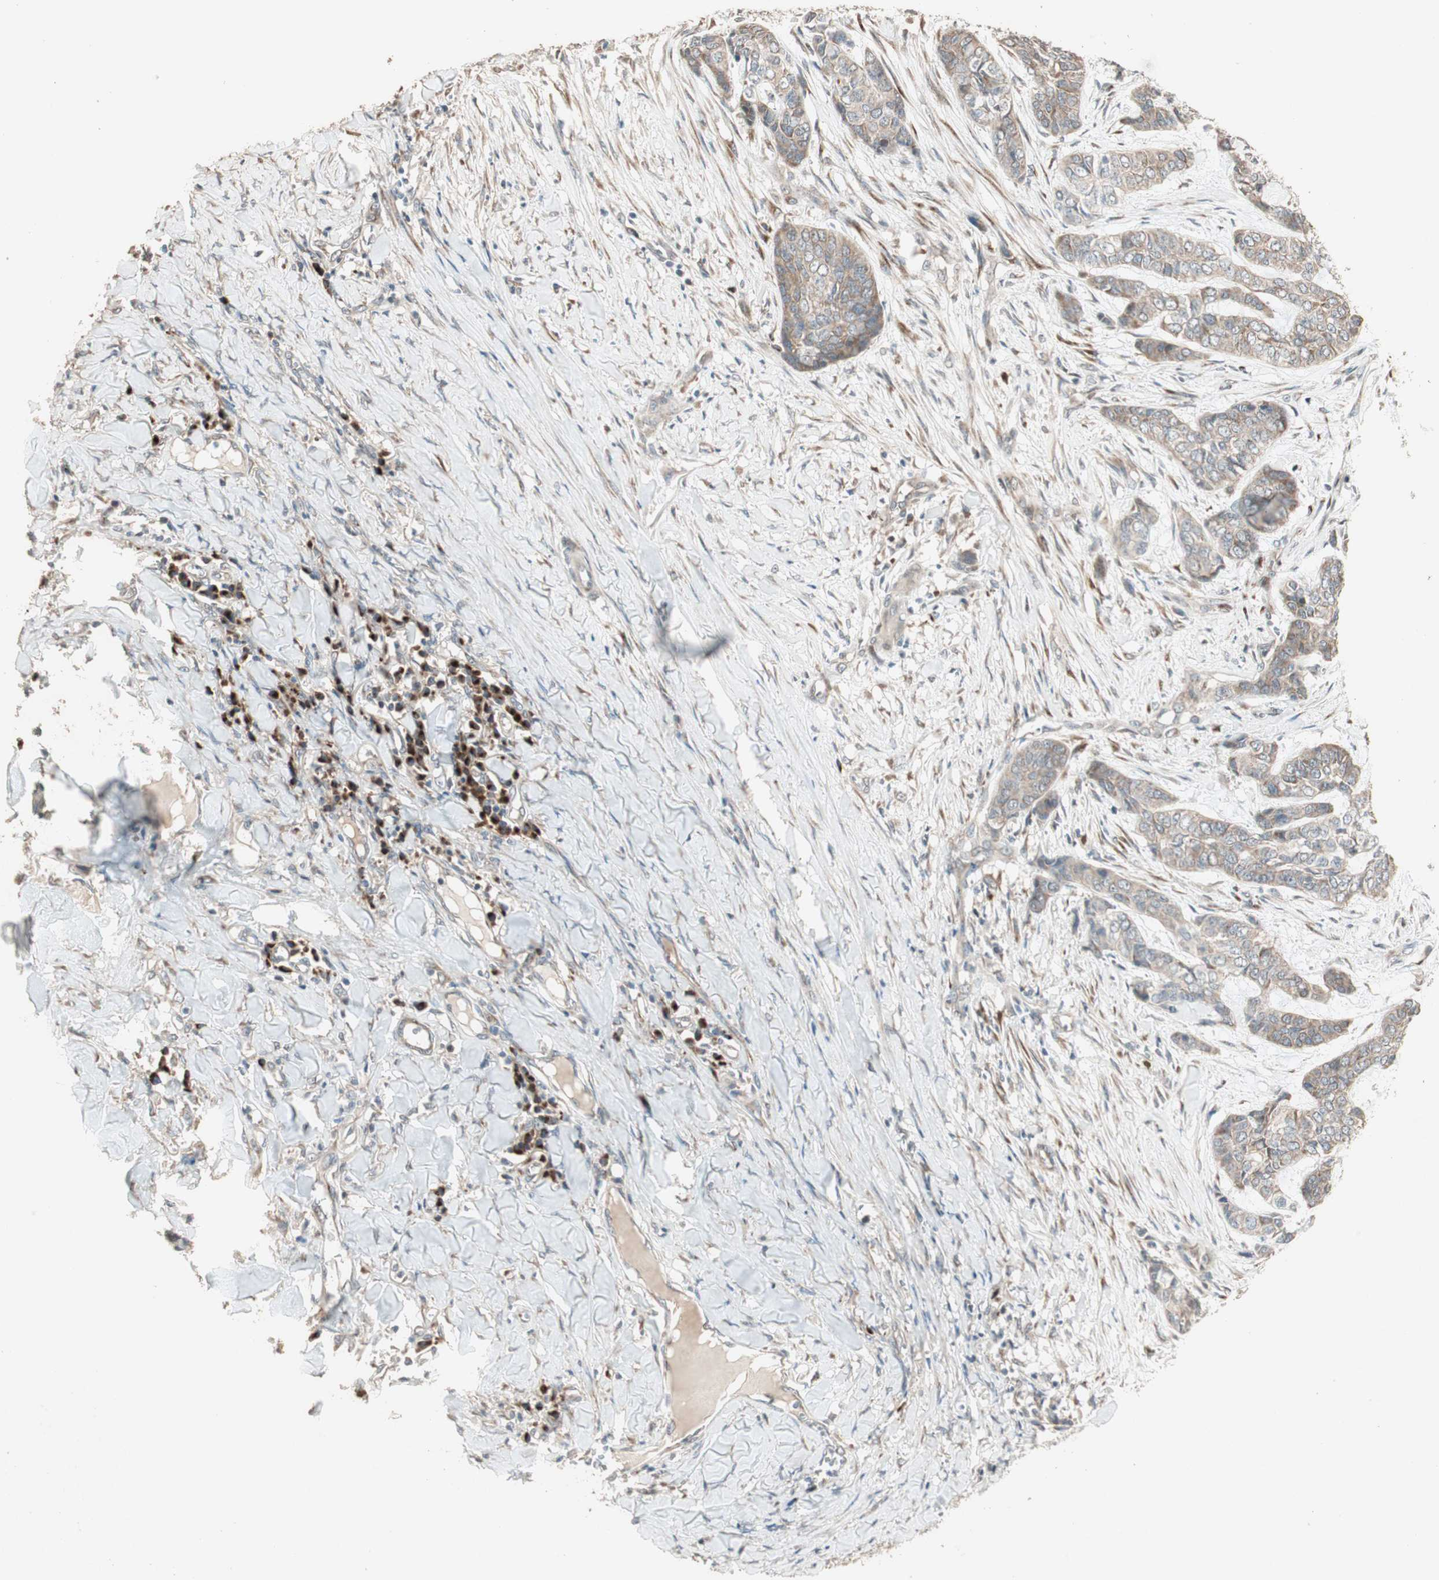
{"staining": {"intensity": "moderate", "quantity": ">75%", "location": "cytoplasmic/membranous"}, "tissue": "skin cancer", "cell_type": "Tumor cells", "image_type": "cancer", "snomed": [{"axis": "morphology", "description": "Basal cell carcinoma"}, {"axis": "topography", "description": "Skin"}], "caption": "Immunohistochemical staining of human basal cell carcinoma (skin) reveals medium levels of moderate cytoplasmic/membranous staining in about >75% of tumor cells.", "gene": "RARRES1", "patient": {"sex": "female", "age": 64}}